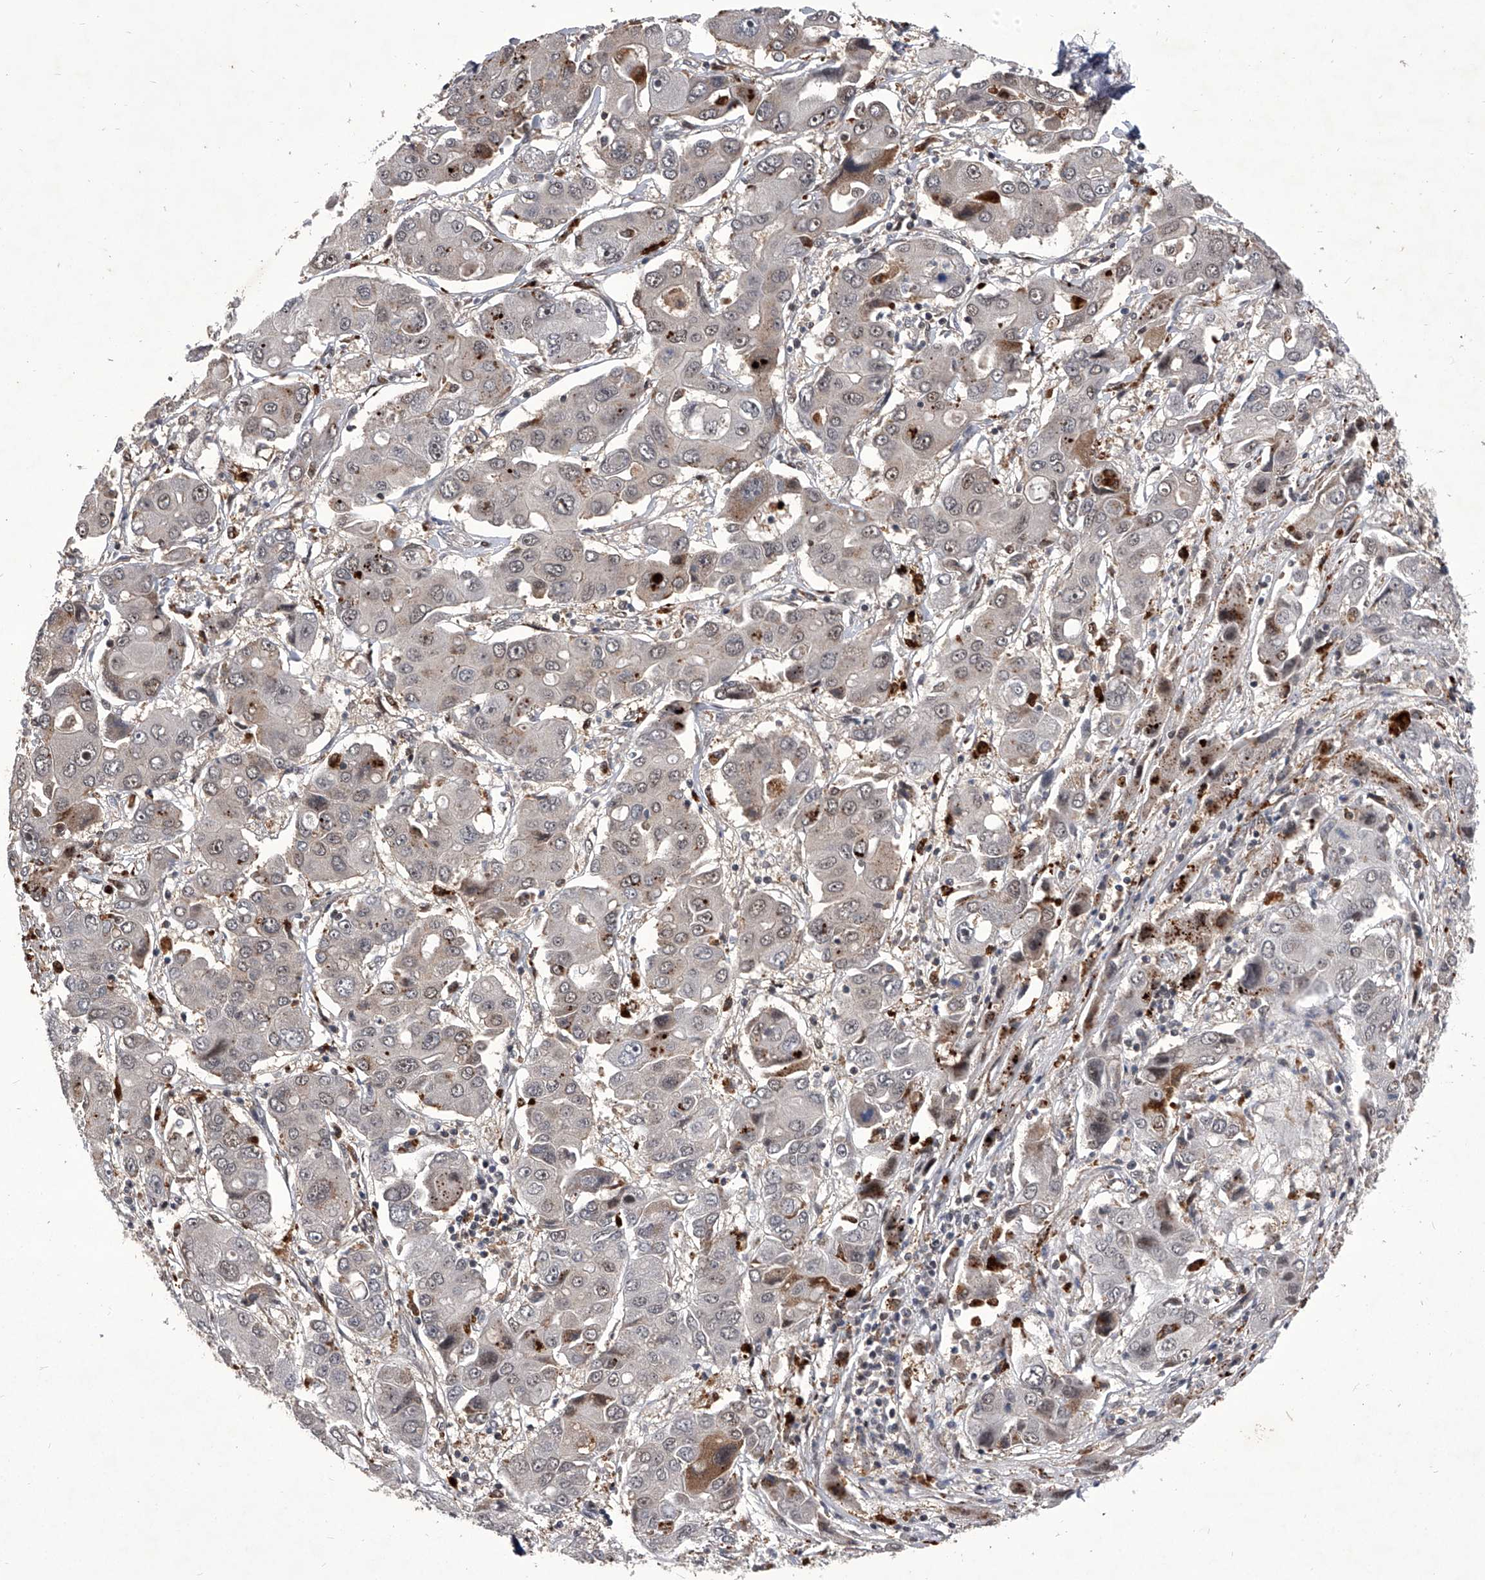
{"staining": {"intensity": "weak", "quantity": "<25%", "location": "cytoplasmic/membranous,nuclear"}, "tissue": "liver cancer", "cell_type": "Tumor cells", "image_type": "cancer", "snomed": [{"axis": "morphology", "description": "Cholangiocarcinoma"}, {"axis": "topography", "description": "Liver"}], "caption": "Photomicrograph shows no significant protein positivity in tumor cells of cholangiocarcinoma (liver).", "gene": "CMTR1", "patient": {"sex": "male", "age": 67}}